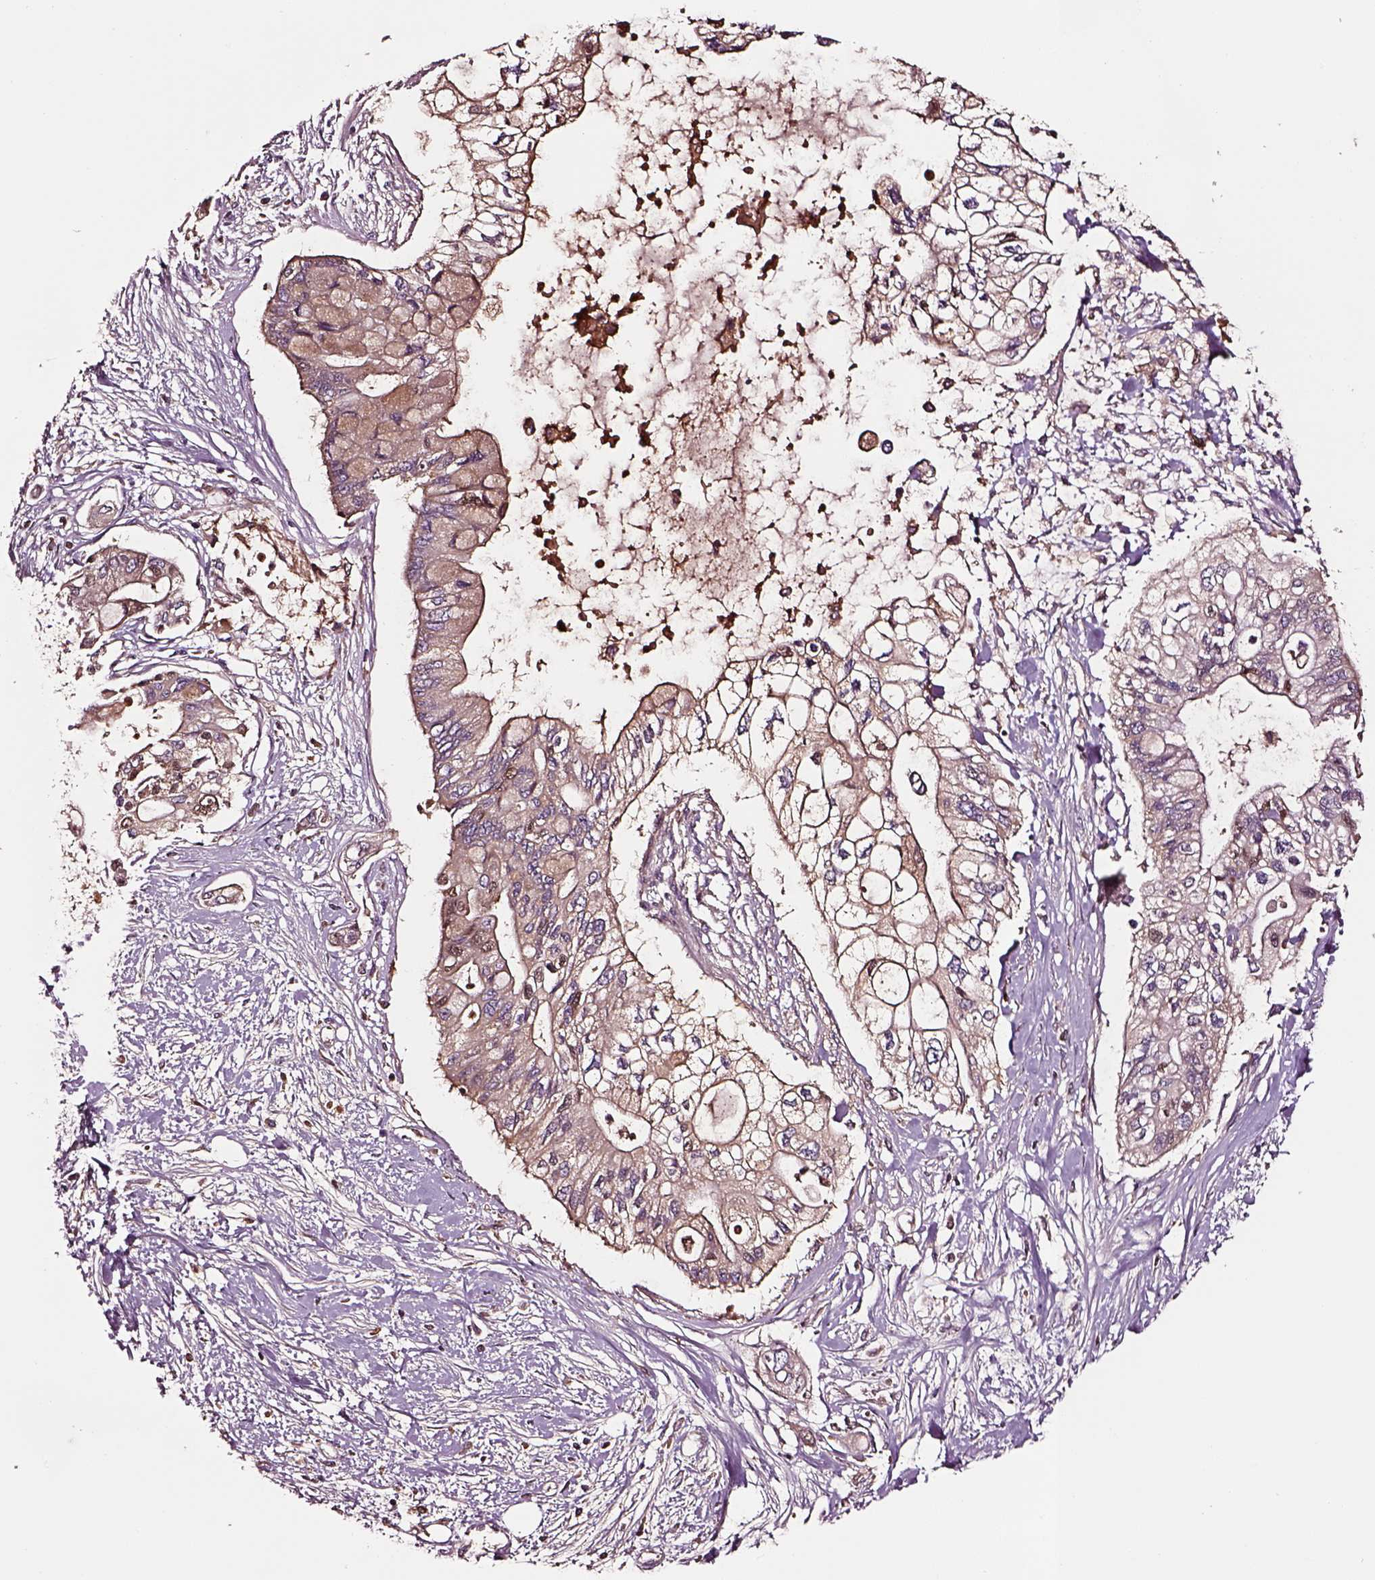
{"staining": {"intensity": "weak", "quantity": ">75%", "location": "cytoplasmic/membranous"}, "tissue": "pancreatic cancer", "cell_type": "Tumor cells", "image_type": "cancer", "snomed": [{"axis": "morphology", "description": "Adenocarcinoma, NOS"}, {"axis": "topography", "description": "Pancreas"}], "caption": "This is an image of immunohistochemistry staining of pancreatic cancer, which shows weak staining in the cytoplasmic/membranous of tumor cells.", "gene": "TF", "patient": {"sex": "female", "age": 77}}